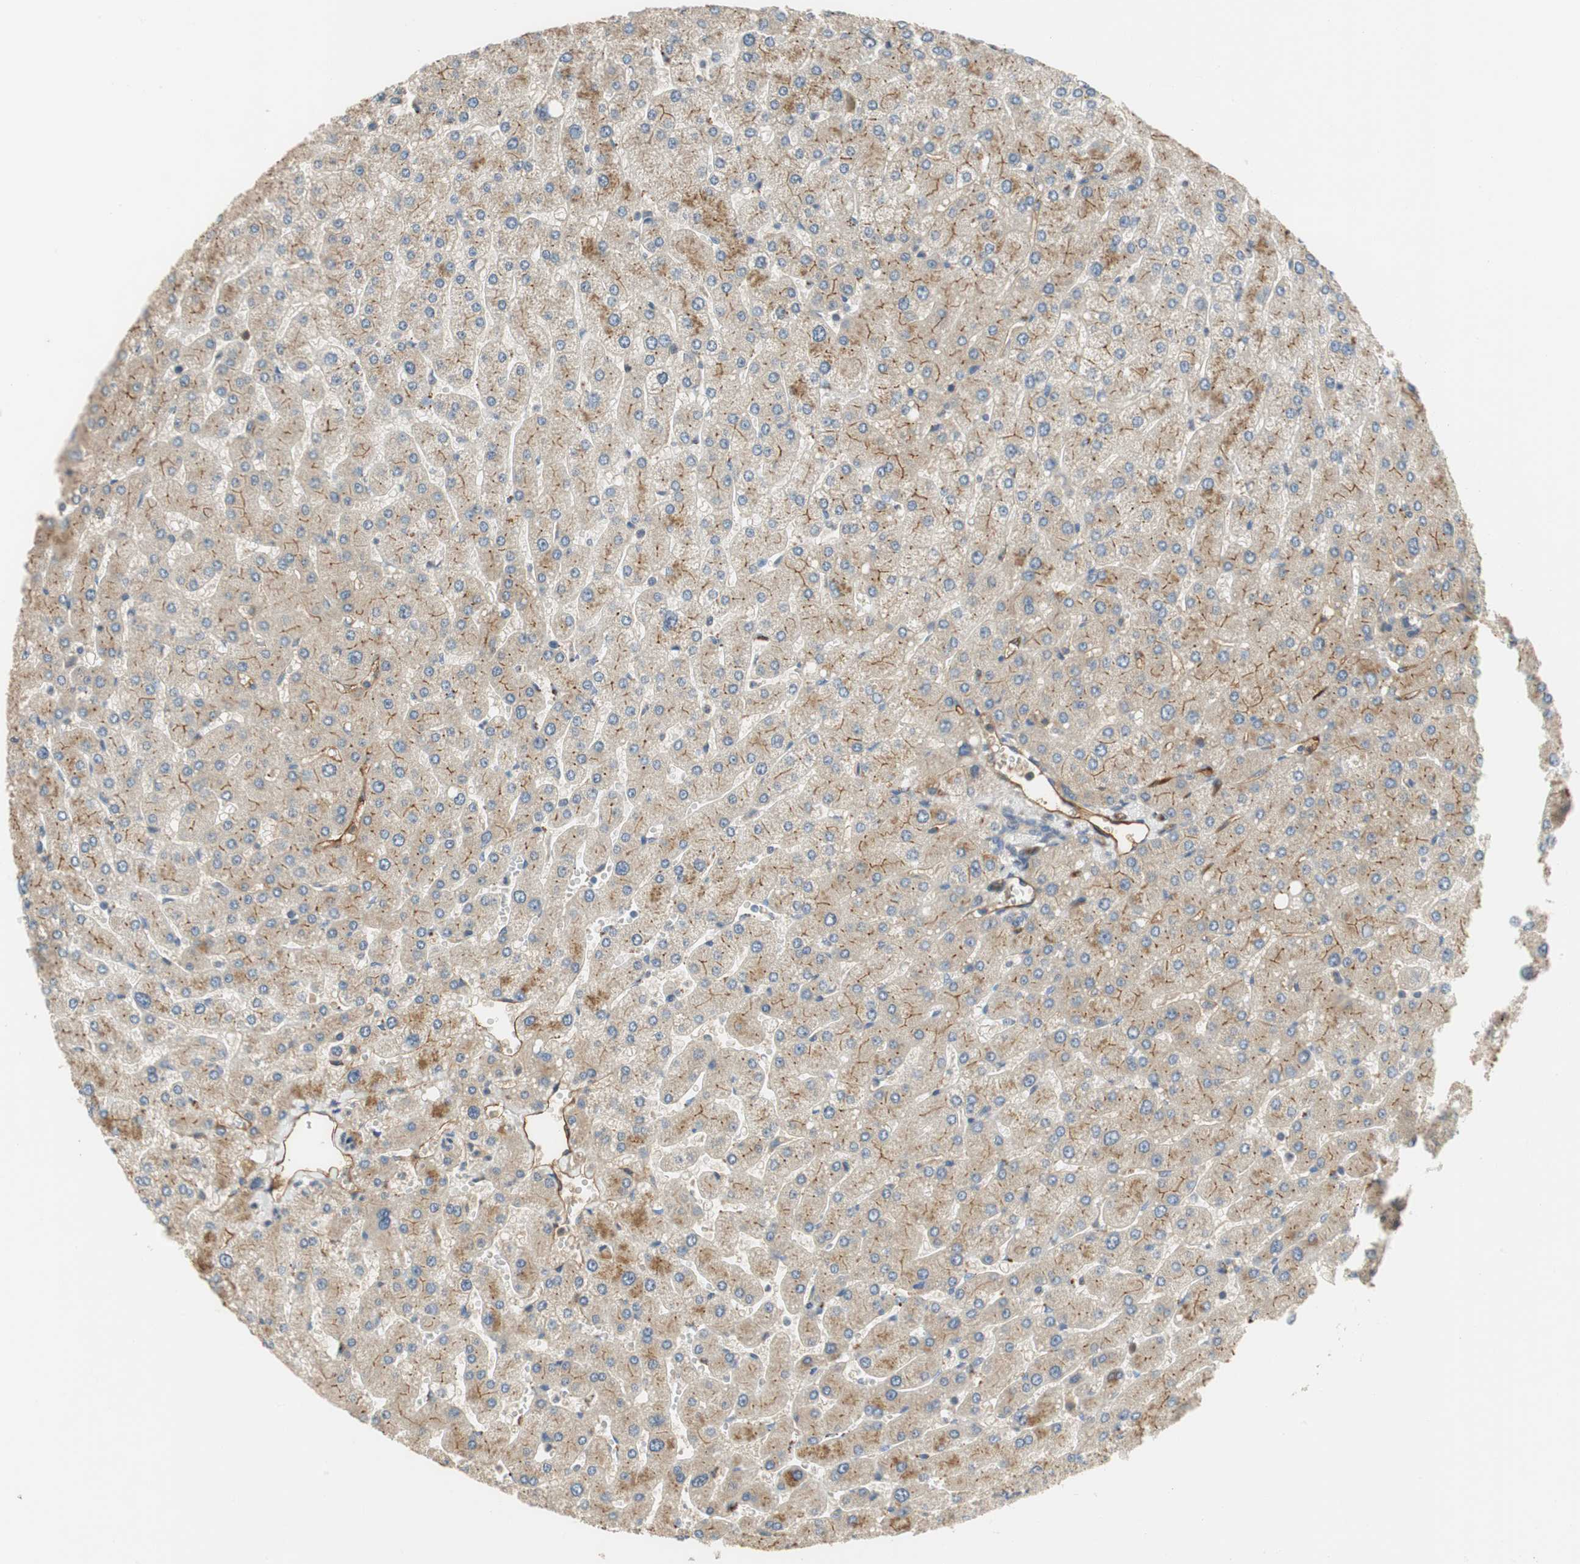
{"staining": {"intensity": "weak", "quantity": "<25%", "location": "cytoplasmic/membranous"}, "tissue": "liver", "cell_type": "Cholangiocytes", "image_type": "normal", "snomed": [{"axis": "morphology", "description": "Normal tissue, NOS"}, {"axis": "topography", "description": "Liver"}], "caption": "This is a photomicrograph of immunohistochemistry staining of normal liver, which shows no expression in cholangiocytes. Brightfield microscopy of immunohistochemistry stained with DAB (brown) and hematoxylin (blue), captured at high magnification.", "gene": "ALPL", "patient": {"sex": "male", "age": 55}}